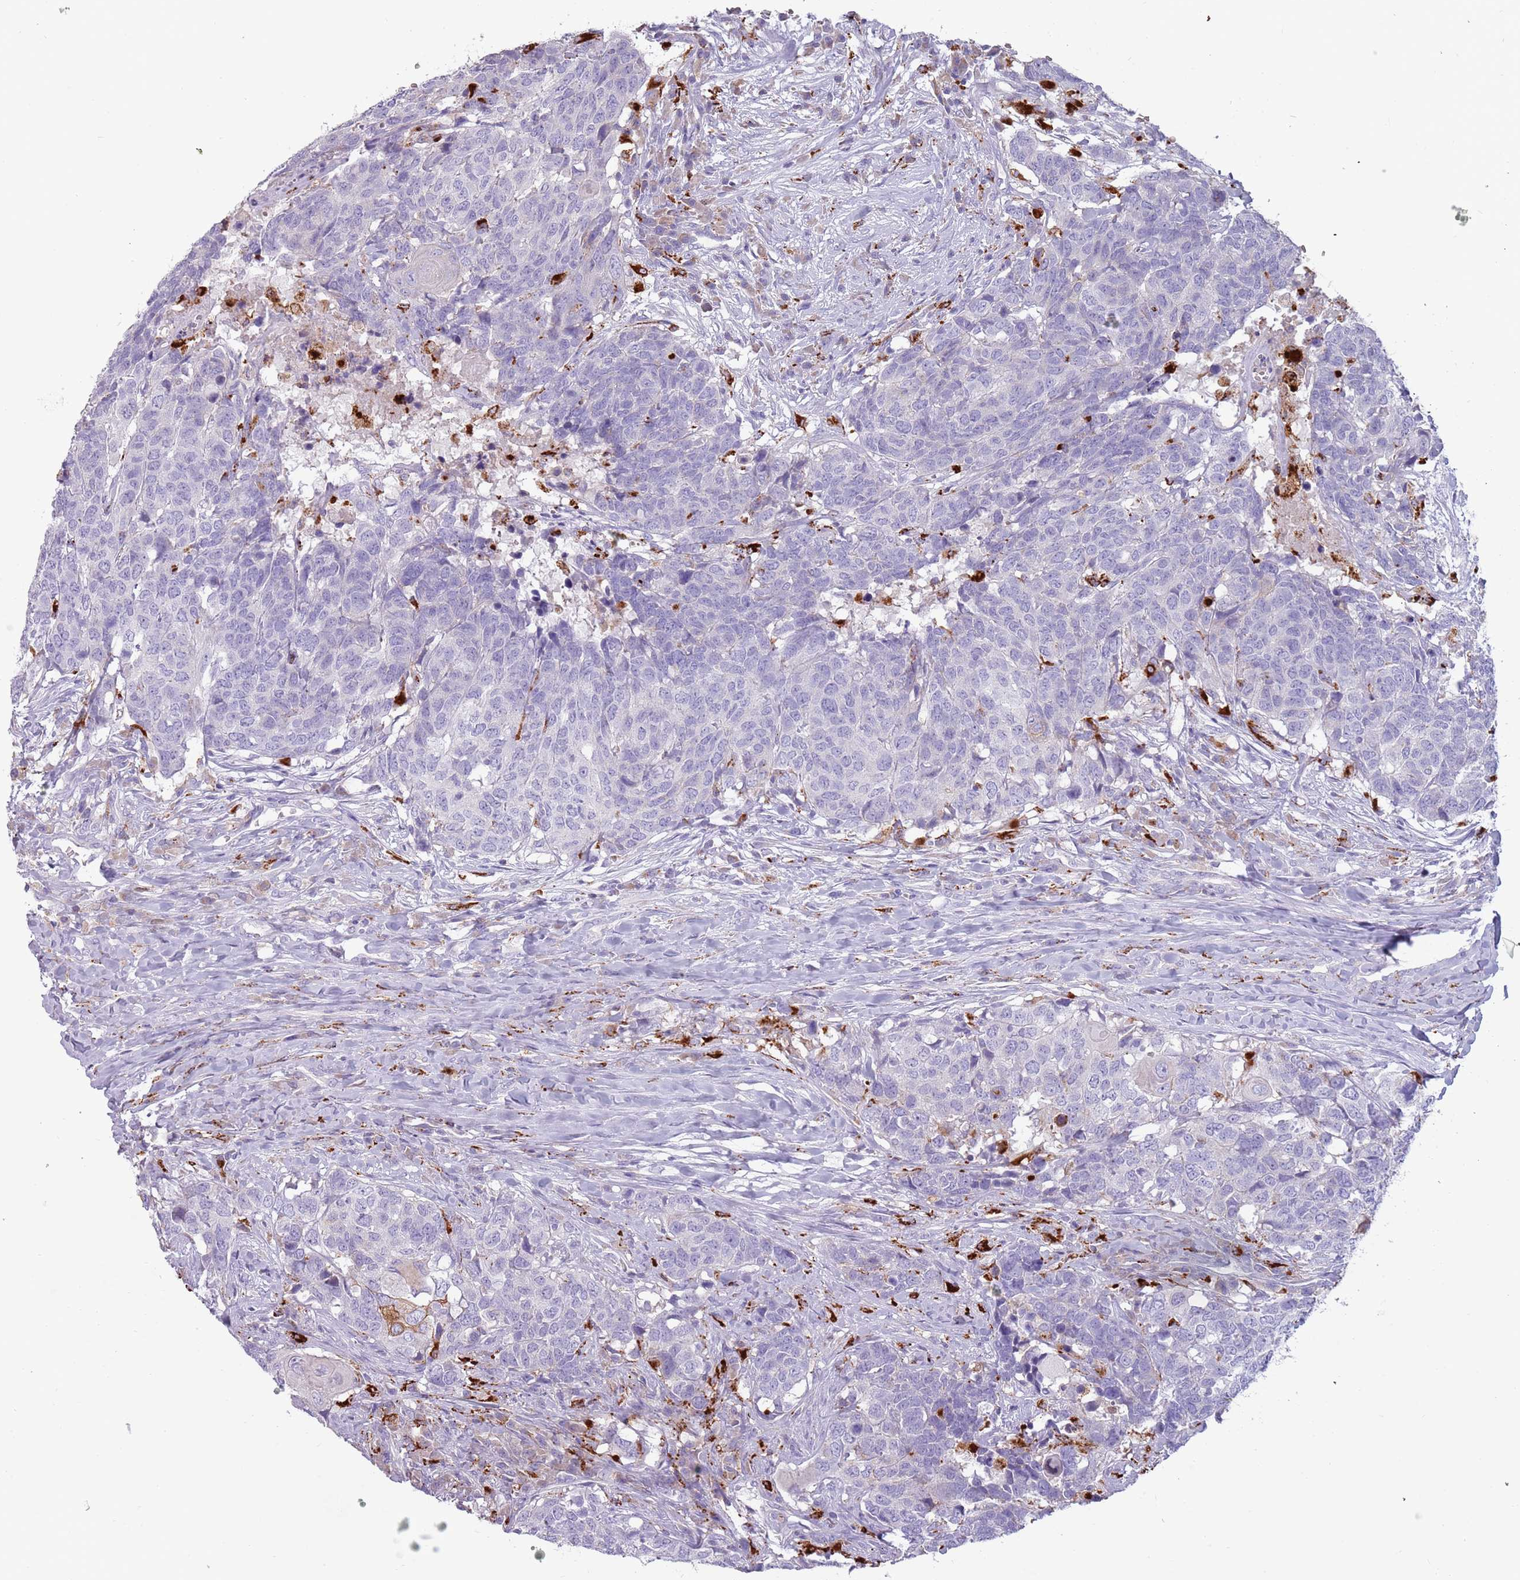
{"staining": {"intensity": "negative", "quantity": "none", "location": "none"}, "tissue": "head and neck cancer", "cell_type": "Tumor cells", "image_type": "cancer", "snomed": [{"axis": "morphology", "description": "Normal tissue, NOS"}, {"axis": "morphology", "description": "Squamous cell carcinoma, NOS"}, {"axis": "topography", "description": "Skeletal muscle"}, {"axis": "topography", "description": "Vascular tissue"}, {"axis": "topography", "description": "Peripheral nerve tissue"}, {"axis": "topography", "description": "Head-Neck"}], "caption": "An IHC micrograph of squamous cell carcinoma (head and neck) is shown. There is no staining in tumor cells of squamous cell carcinoma (head and neck).", "gene": "NWD2", "patient": {"sex": "male", "age": 66}}